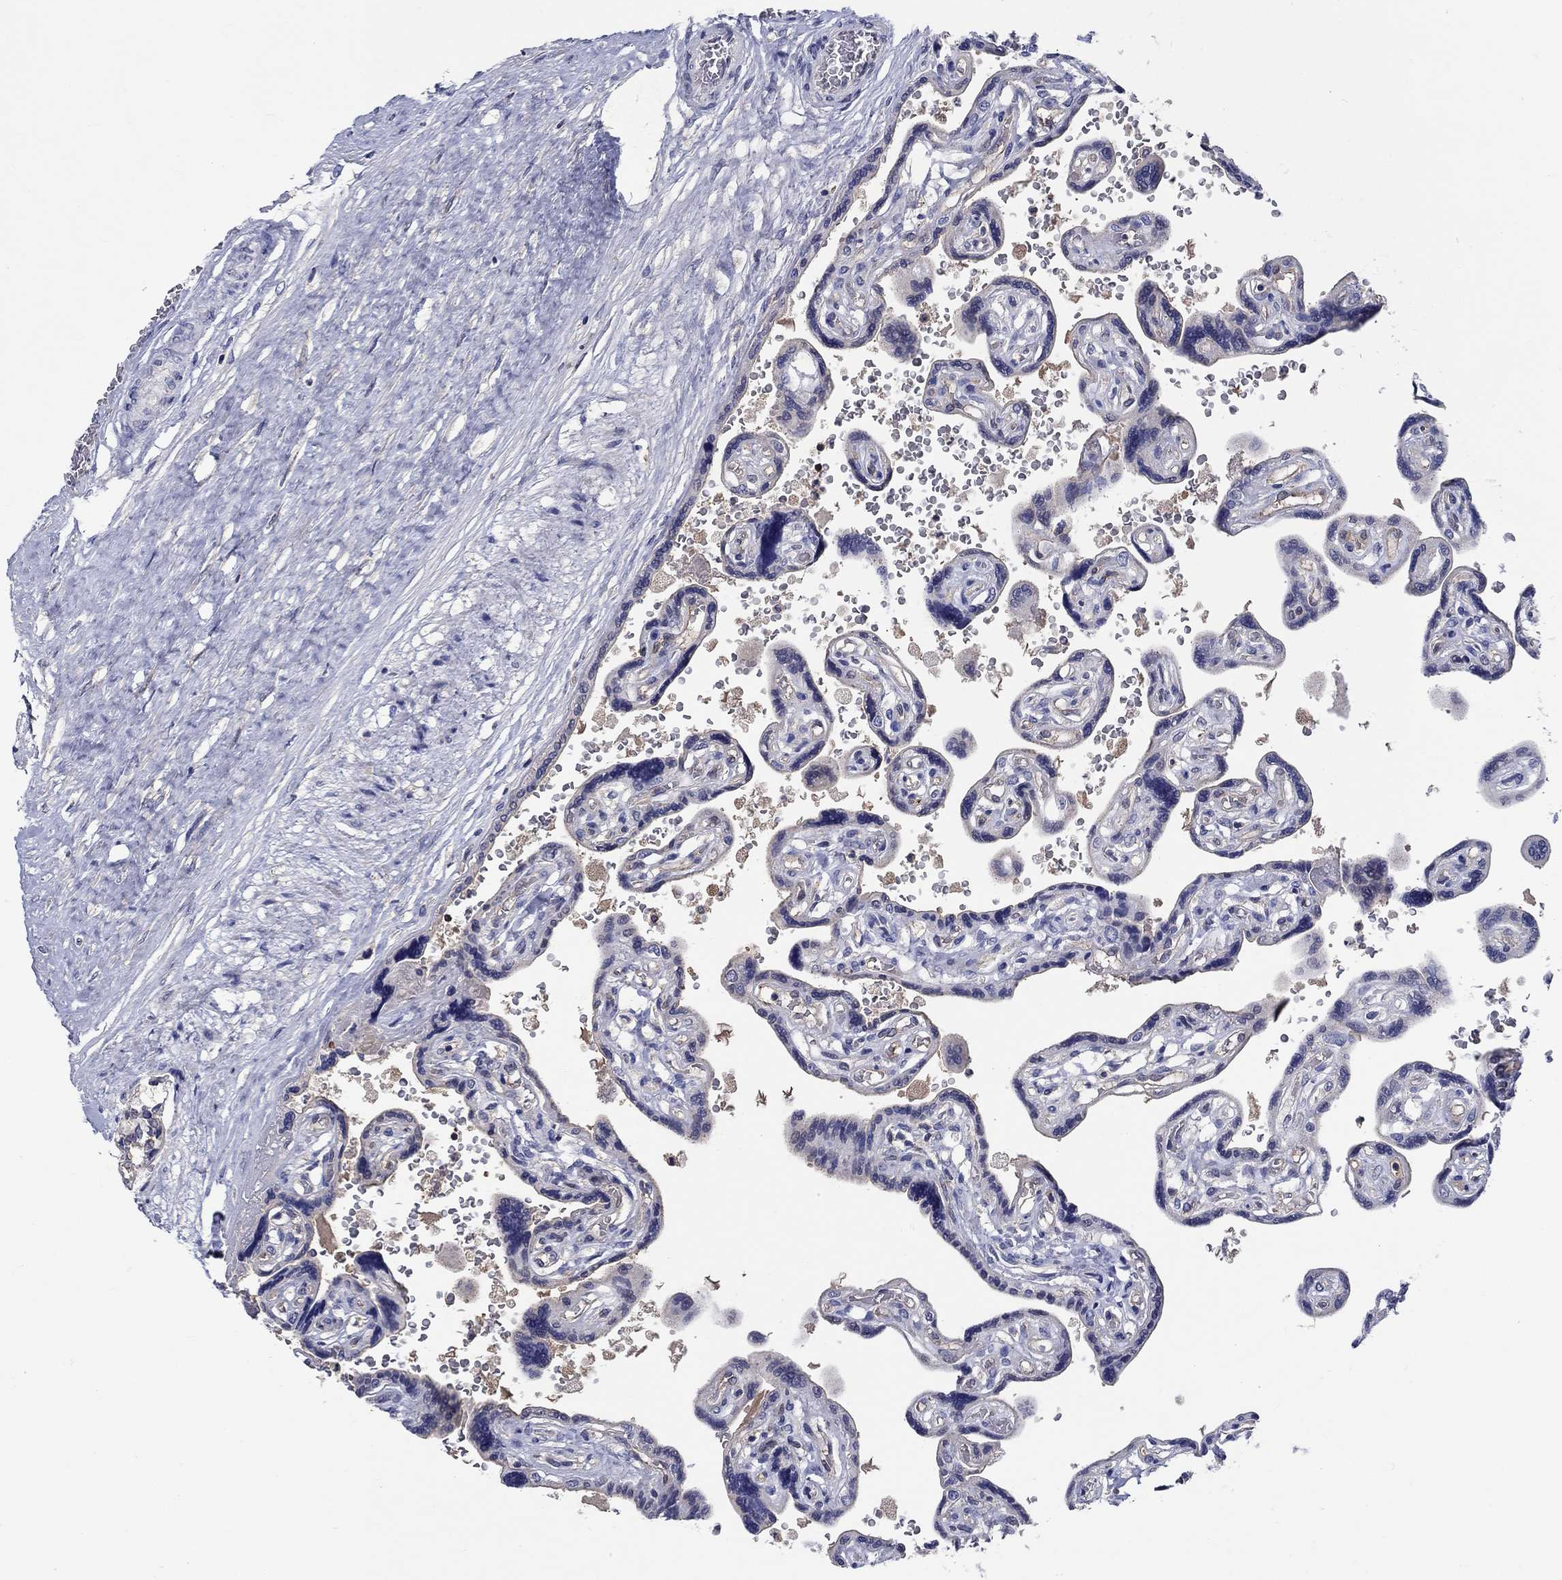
{"staining": {"intensity": "moderate", "quantity": ">75%", "location": "cytoplasmic/membranous"}, "tissue": "placenta", "cell_type": "Decidual cells", "image_type": "normal", "snomed": [{"axis": "morphology", "description": "Normal tissue, NOS"}, {"axis": "topography", "description": "Placenta"}], "caption": "Protein expression analysis of normal human placenta reveals moderate cytoplasmic/membranous expression in about >75% of decidual cells.", "gene": "AGFG2", "patient": {"sex": "female", "age": 32}}